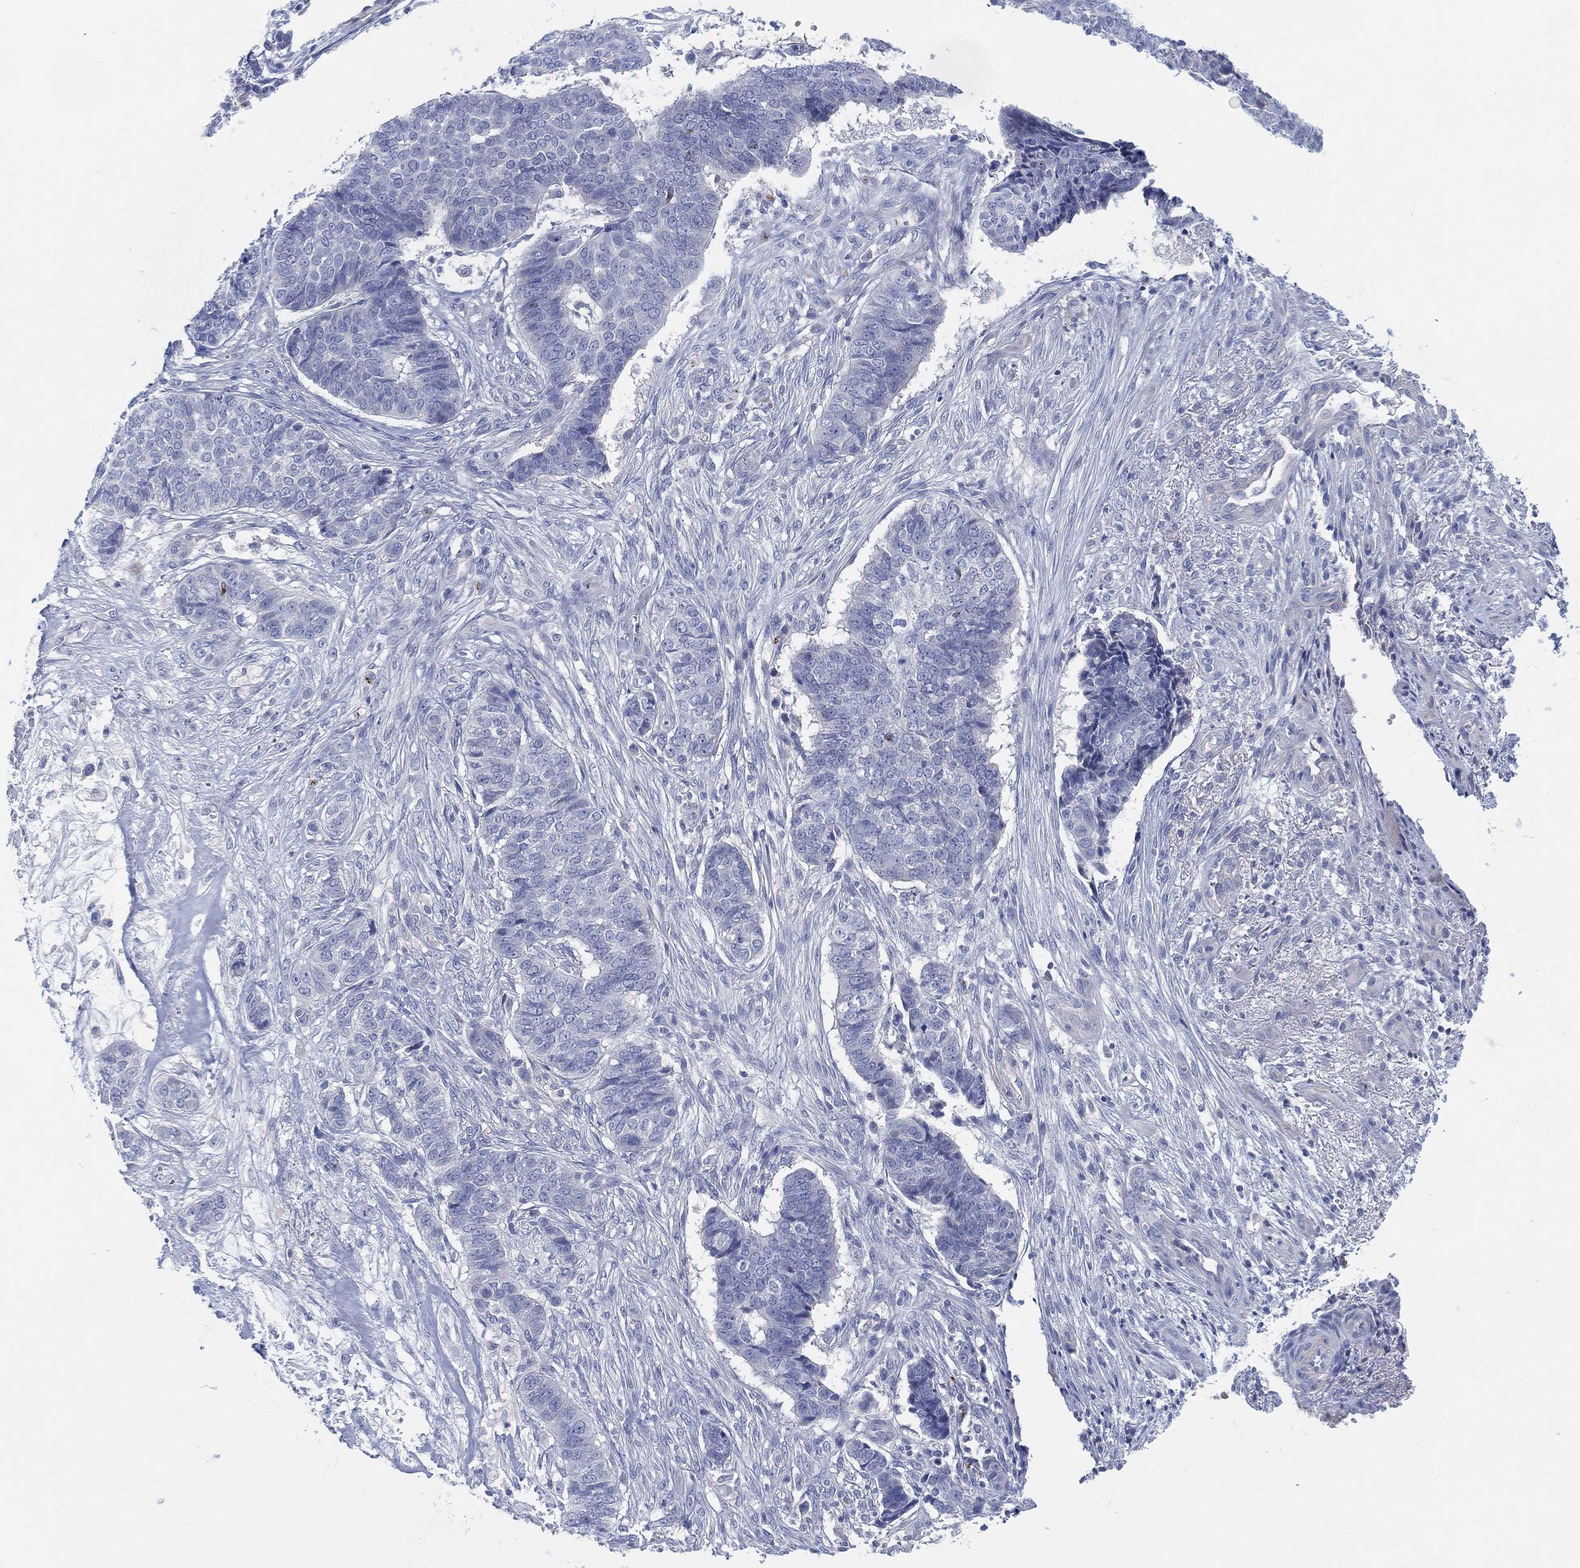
{"staining": {"intensity": "negative", "quantity": "none", "location": "none"}, "tissue": "skin cancer", "cell_type": "Tumor cells", "image_type": "cancer", "snomed": [{"axis": "morphology", "description": "Basal cell carcinoma"}, {"axis": "topography", "description": "Skin"}], "caption": "Immunohistochemistry (IHC) histopathology image of human basal cell carcinoma (skin) stained for a protein (brown), which displays no positivity in tumor cells.", "gene": "ADAD2", "patient": {"sex": "male", "age": 86}}